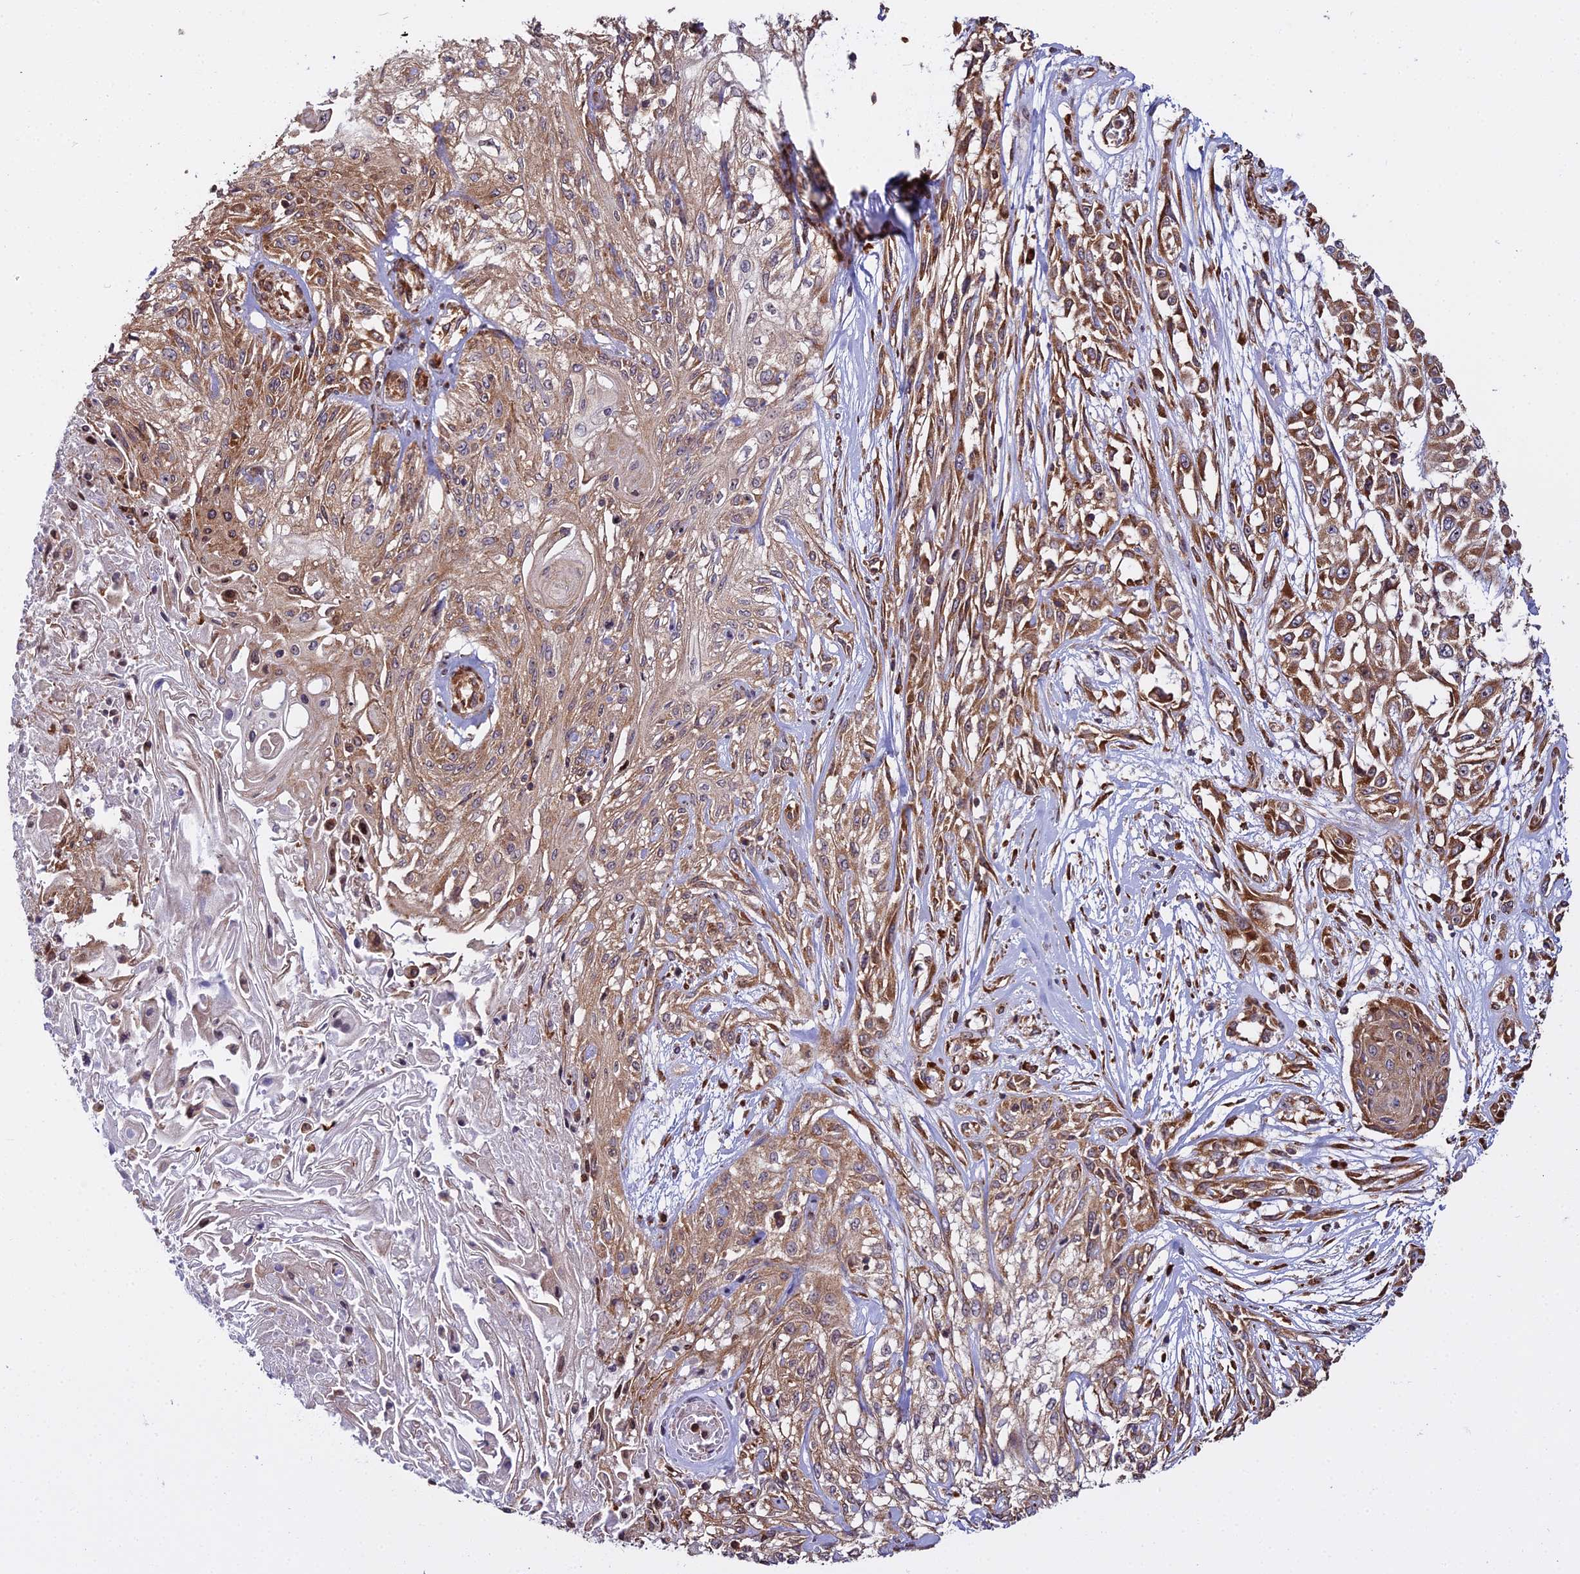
{"staining": {"intensity": "moderate", "quantity": ">75%", "location": "cytoplasmic/membranous"}, "tissue": "skin cancer", "cell_type": "Tumor cells", "image_type": "cancer", "snomed": [{"axis": "morphology", "description": "Squamous cell carcinoma, NOS"}, {"axis": "morphology", "description": "Squamous cell carcinoma, metastatic, NOS"}, {"axis": "topography", "description": "Skin"}, {"axis": "topography", "description": "Lymph node"}], "caption": "Immunohistochemistry (IHC) of metastatic squamous cell carcinoma (skin) shows medium levels of moderate cytoplasmic/membranous staining in about >75% of tumor cells.", "gene": "RPL26", "patient": {"sex": "male", "age": 75}}